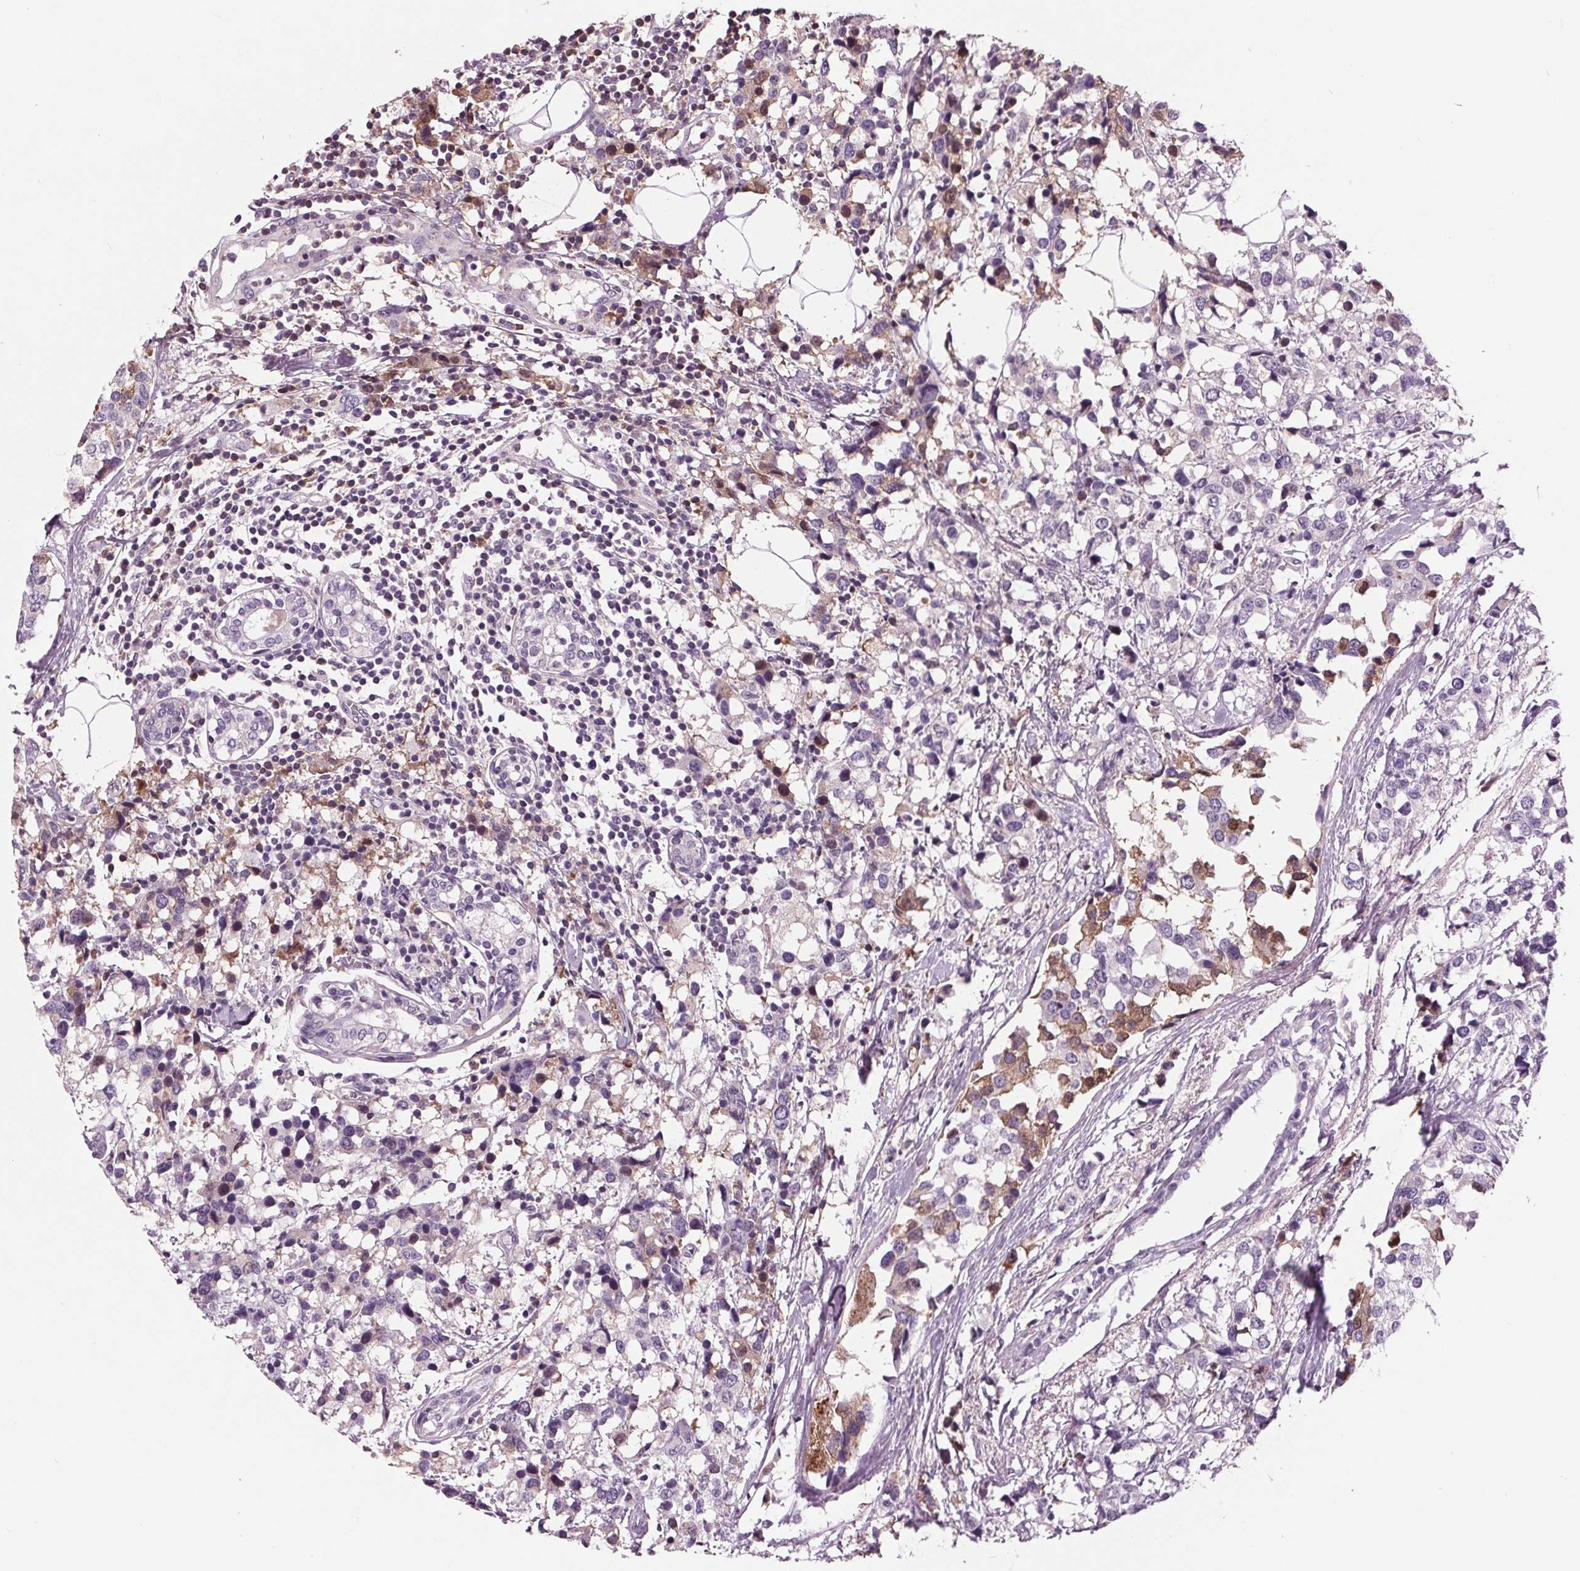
{"staining": {"intensity": "negative", "quantity": "none", "location": "none"}, "tissue": "breast cancer", "cell_type": "Tumor cells", "image_type": "cancer", "snomed": [{"axis": "morphology", "description": "Lobular carcinoma"}, {"axis": "topography", "description": "Breast"}], "caption": "High magnification brightfield microscopy of breast cancer (lobular carcinoma) stained with DAB (3,3'-diaminobenzidine) (brown) and counterstained with hematoxylin (blue): tumor cells show no significant positivity. Brightfield microscopy of immunohistochemistry stained with DAB (brown) and hematoxylin (blue), captured at high magnification.", "gene": "C6", "patient": {"sex": "female", "age": 59}}